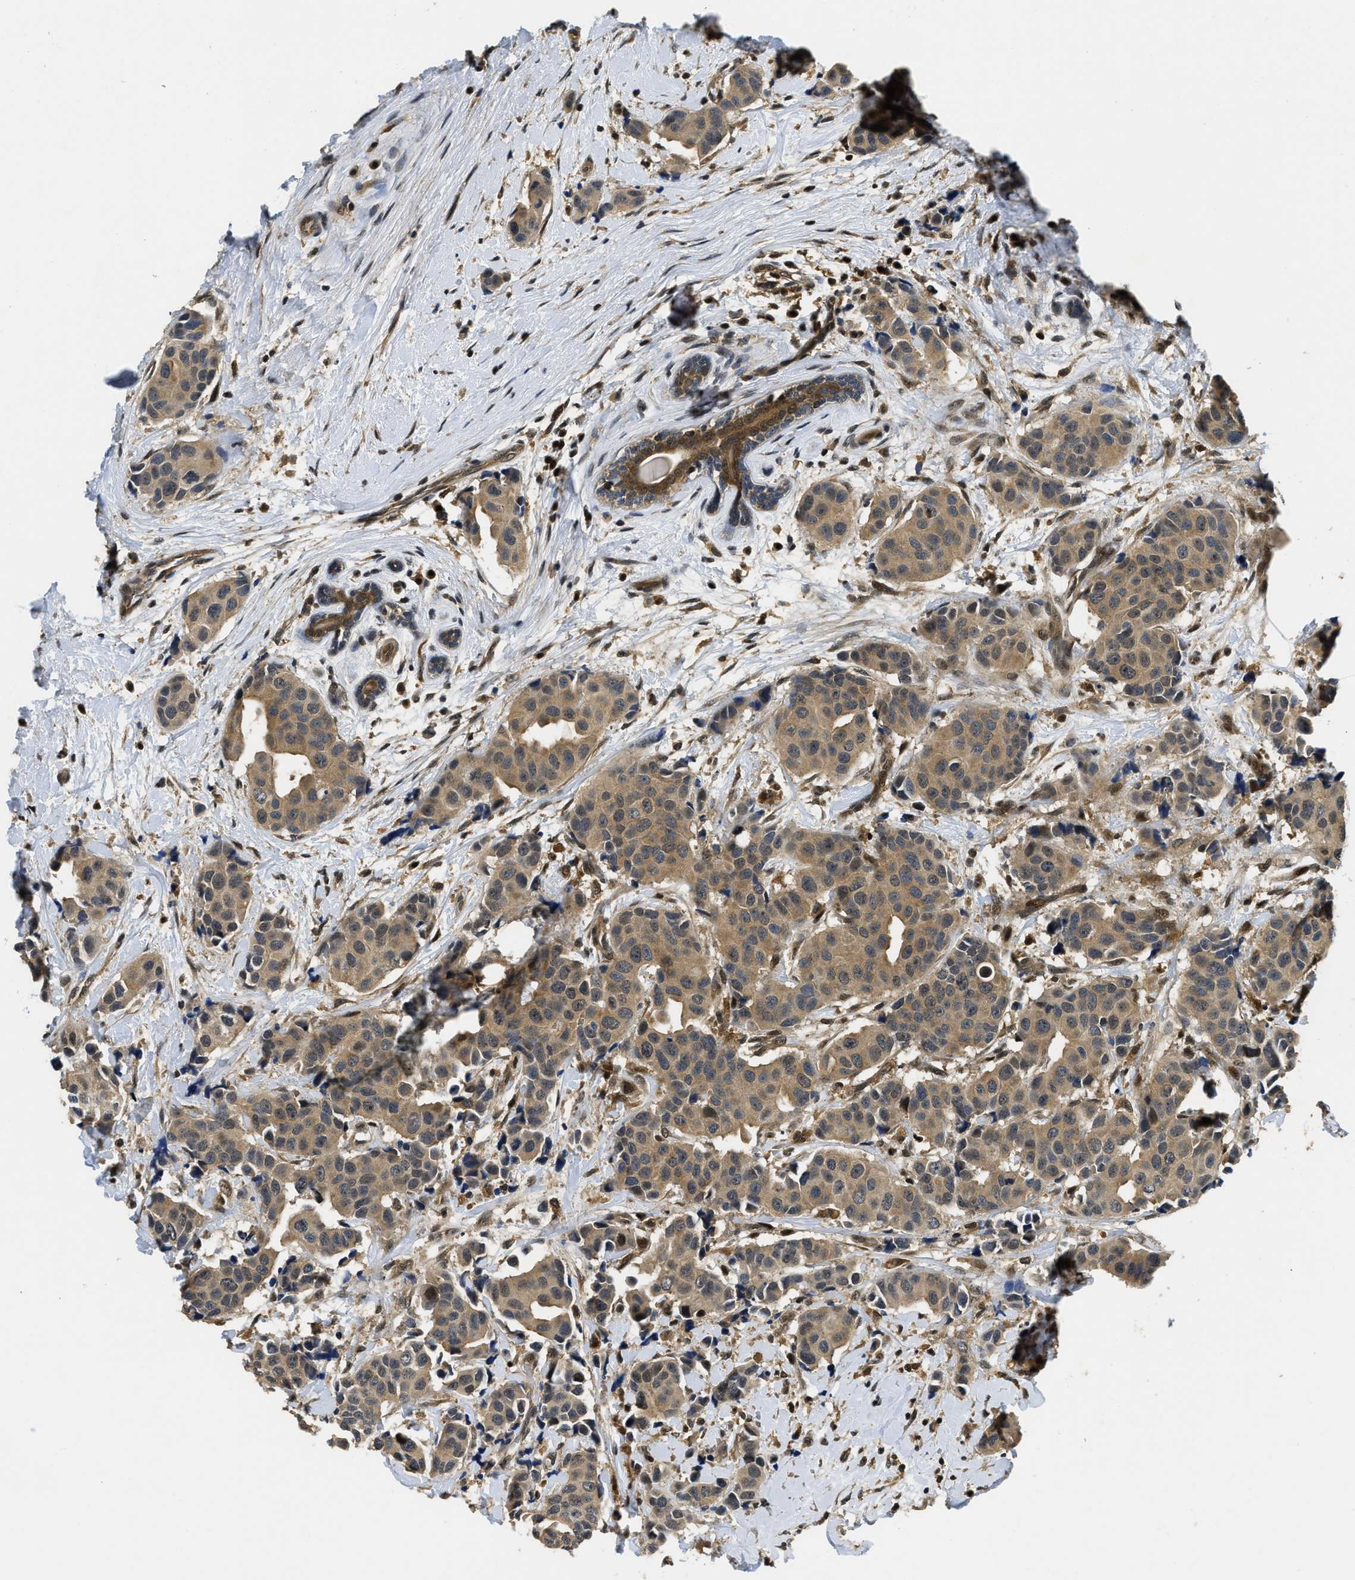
{"staining": {"intensity": "moderate", "quantity": ">75%", "location": "cytoplasmic/membranous"}, "tissue": "breast cancer", "cell_type": "Tumor cells", "image_type": "cancer", "snomed": [{"axis": "morphology", "description": "Normal tissue, NOS"}, {"axis": "morphology", "description": "Duct carcinoma"}, {"axis": "topography", "description": "Breast"}], "caption": "DAB immunohistochemical staining of invasive ductal carcinoma (breast) demonstrates moderate cytoplasmic/membranous protein positivity in approximately >75% of tumor cells.", "gene": "ADSL", "patient": {"sex": "female", "age": 39}}